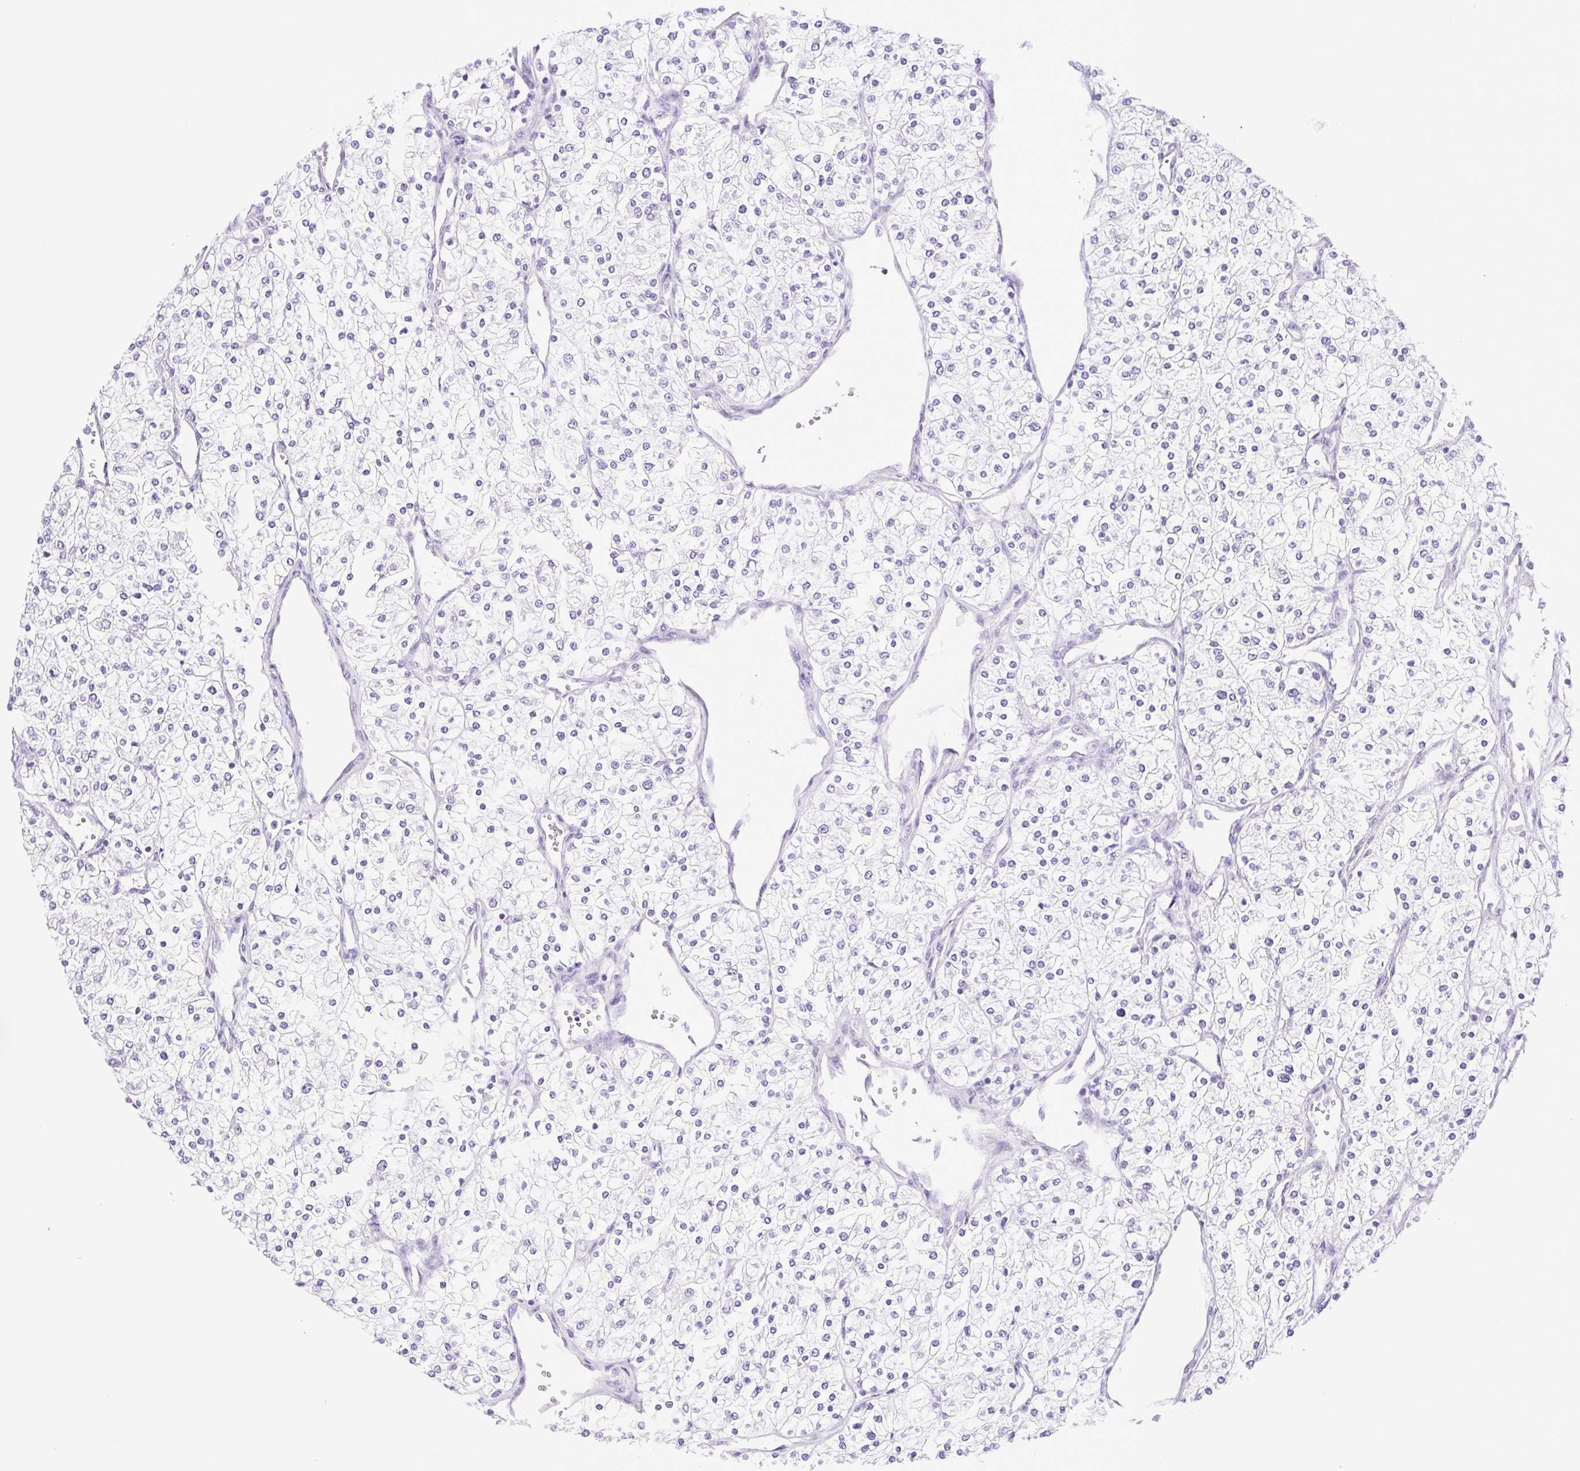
{"staining": {"intensity": "negative", "quantity": "none", "location": "none"}, "tissue": "renal cancer", "cell_type": "Tumor cells", "image_type": "cancer", "snomed": [{"axis": "morphology", "description": "Adenocarcinoma, NOS"}, {"axis": "topography", "description": "Kidney"}], "caption": "A histopathology image of human renal cancer is negative for staining in tumor cells.", "gene": "CDSN", "patient": {"sex": "male", "age": 80}}